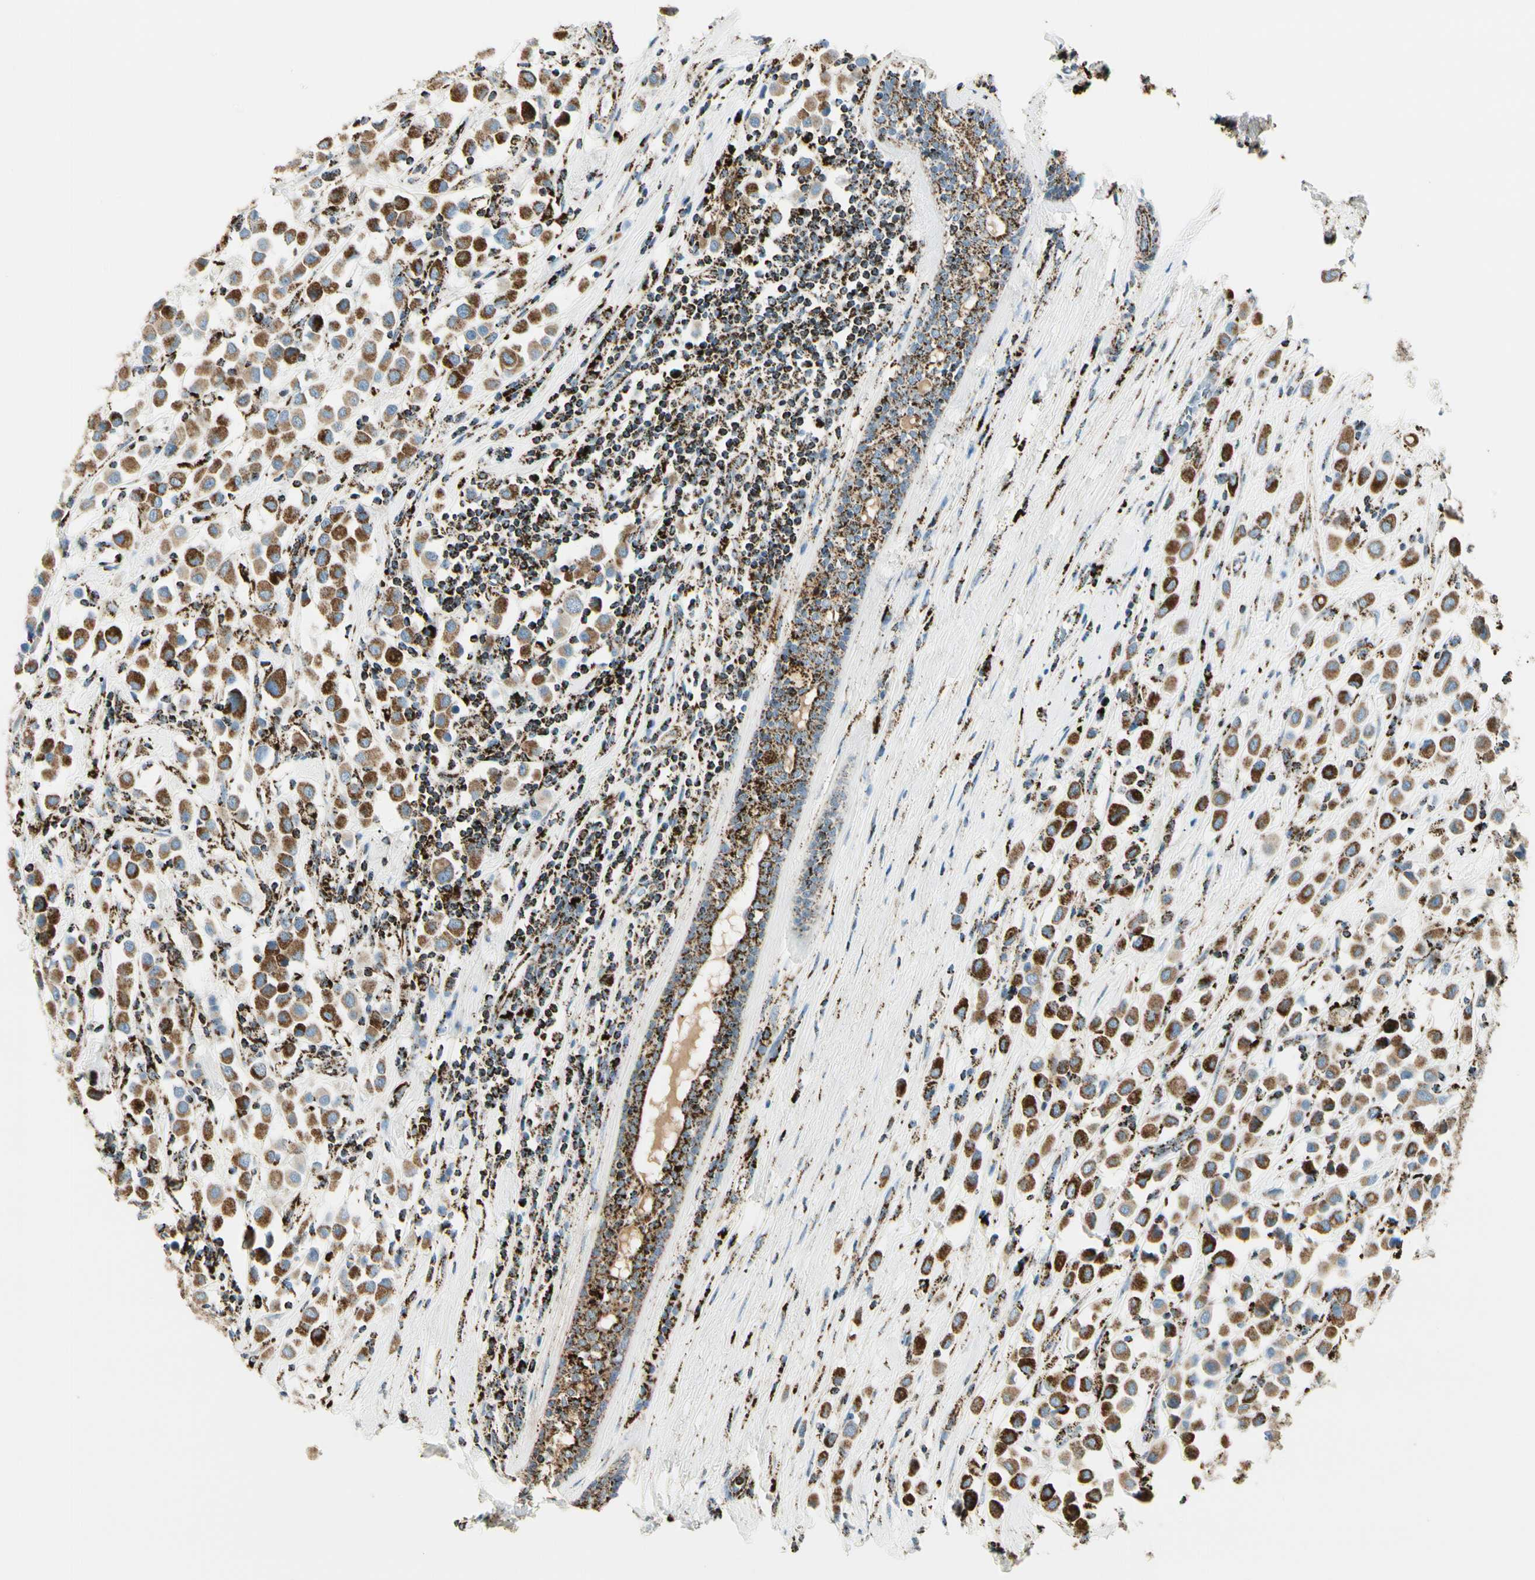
{"staining": {"intensity": "strong", "quantity": ">75%", "location": "cytoplasmic/membranous"}, "tissue": "breast cancer", "cell_type": "Tumor cells", "image_type": "cancer", "snomed": [{"axis": "morphology", "description": "Duct carcinoma"}, {"axis": "topography", "description": "Breast"}], "caption": "High-power microscopy captured an IHC micrograph of breast cancer, revealing strong cytoplasmic/membranous staining in approximately >75% of tumor cells.", "gene": "ME2", "patient": {"sex": "female", "age": 61}}